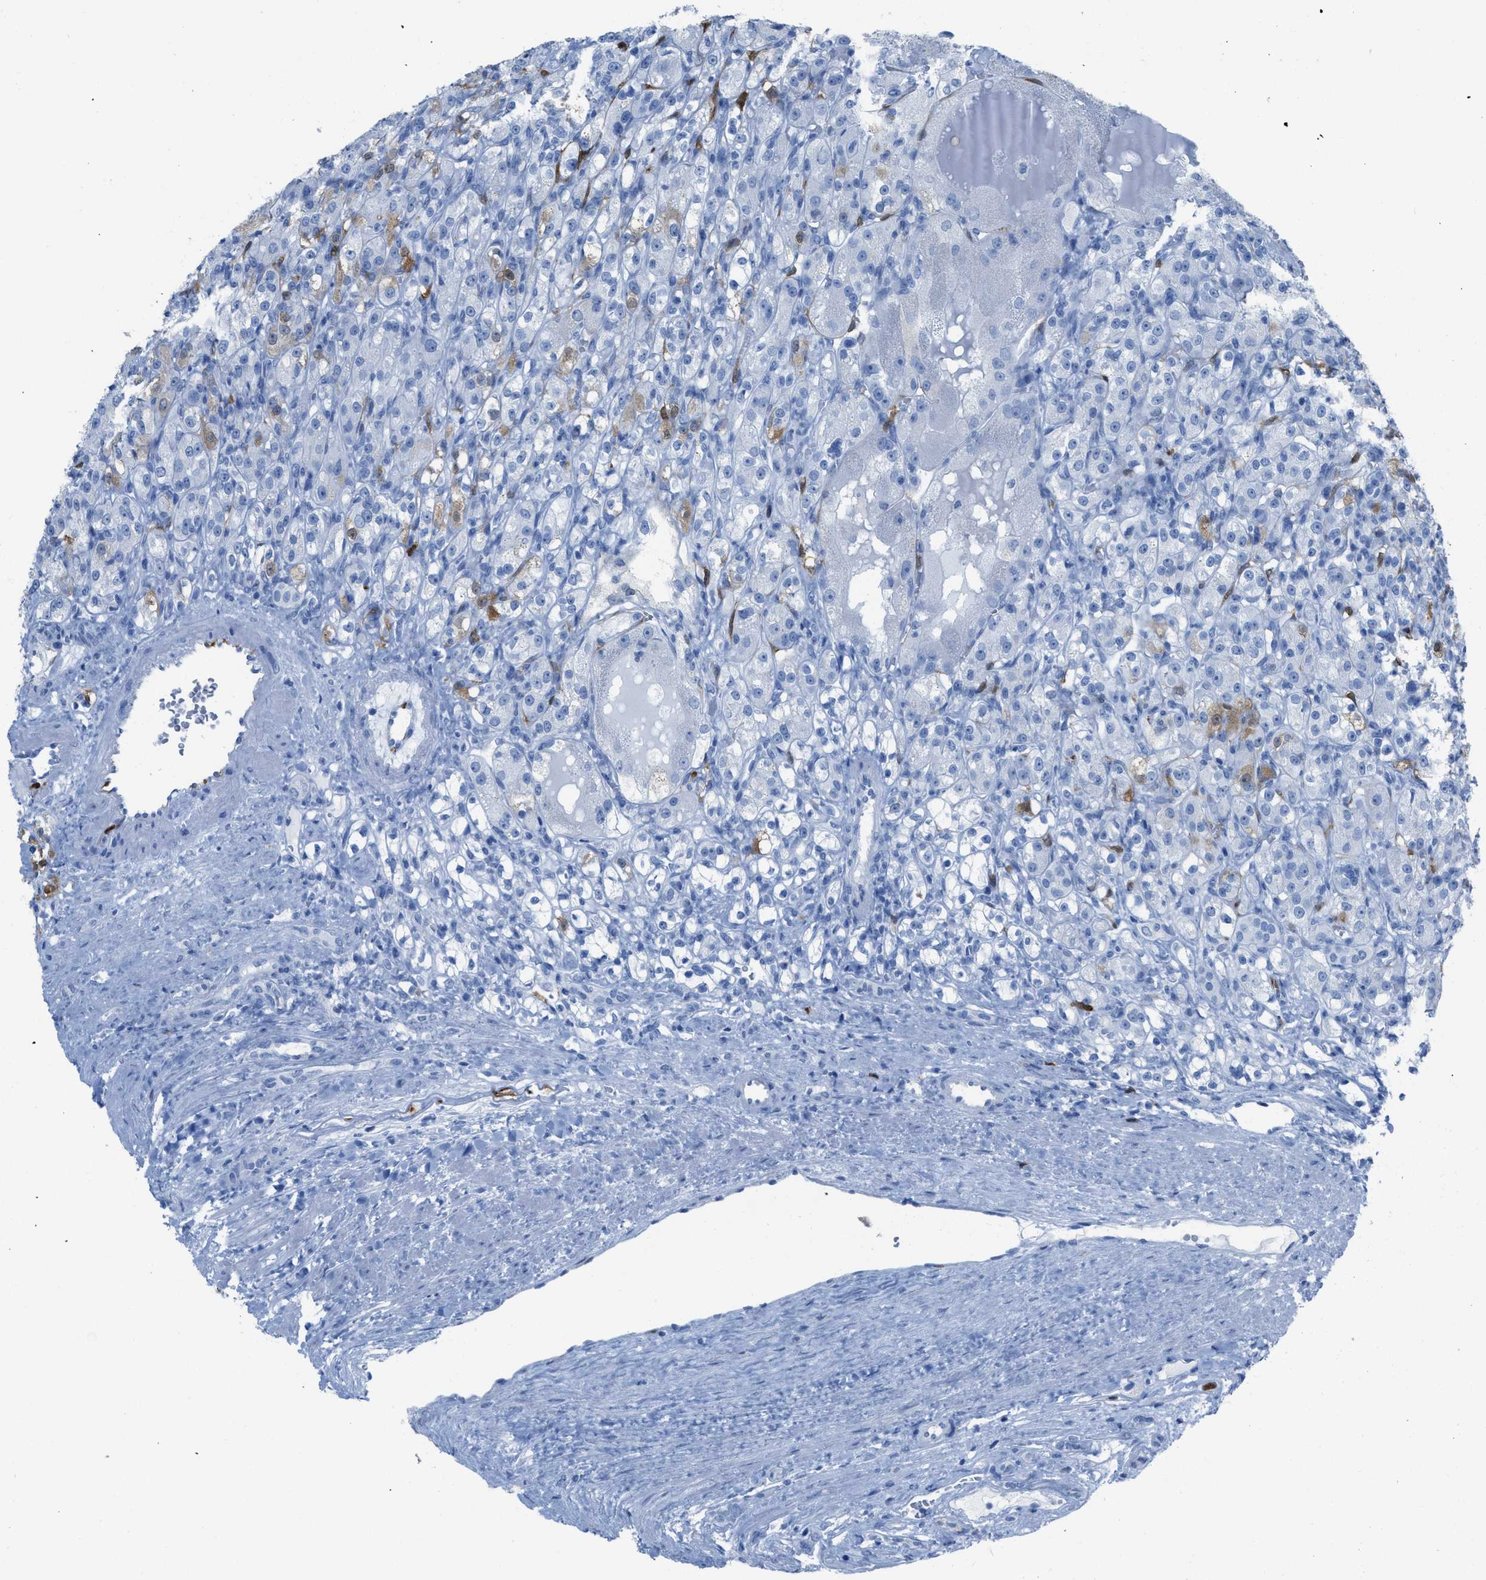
{"staining": {"intensity": "weak", "quantity": "<25%", "location": "cytoplasmic/membranous"}, "tissue": "renal cancer", "cell_type": "Tumor cells", "image_type": "cancer", "snomed": [{"axis": "morphology", "description": "Normal tissue, NOS"}, {"axis": "morphology", "description": "Adenocarcinoma, NOS"}, {"axis": "topography", "description": "Kidney"}], "caption": "Immunohistochemical staining of human adenocarcinoma (renal) displays no significant expression in tumor cells.", "gene": "CDKN2A", "patient": {"sex": "male", "age": 61}}